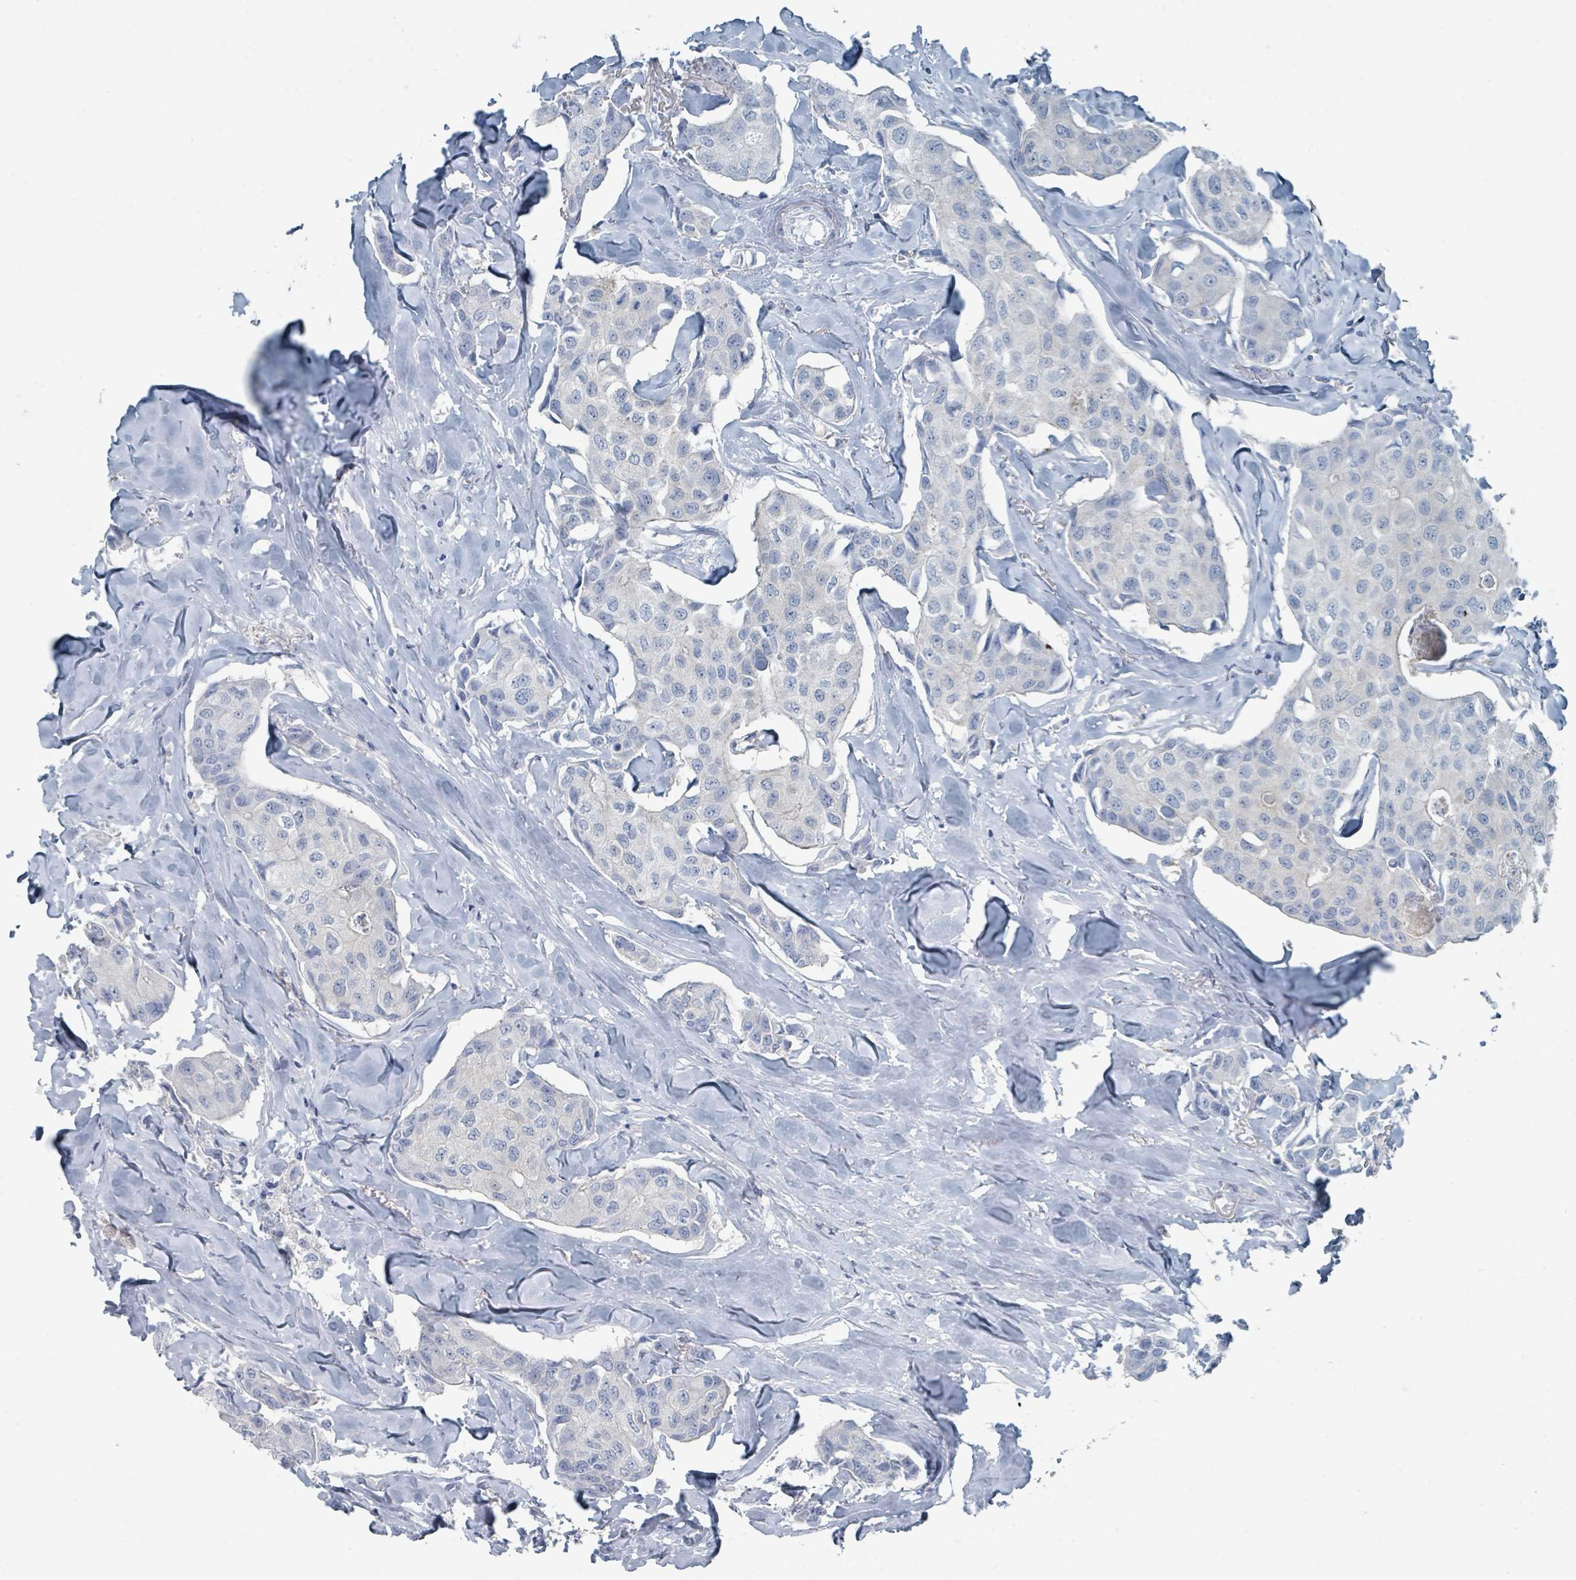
{"staining": {"intensity": "negative", "quantity": "none", "location": "none"}, "tissue": "breast cancer", "cell_type": "Tumor cells", "image_type": "cancer", "snomed": [{"axis": "morphology", "description": "Duct carcinoma"}, {"axis": "topography", "description": "Breast"}], "caption": "DAB (3,3'-diaminobenzidine) immunohistochemical staining of human infiltrating ductal carcinoma (breast) displays no significant expression in tumor cells.", "gene": "GAMT", "patient": {"sex": "female", "age": 80}}